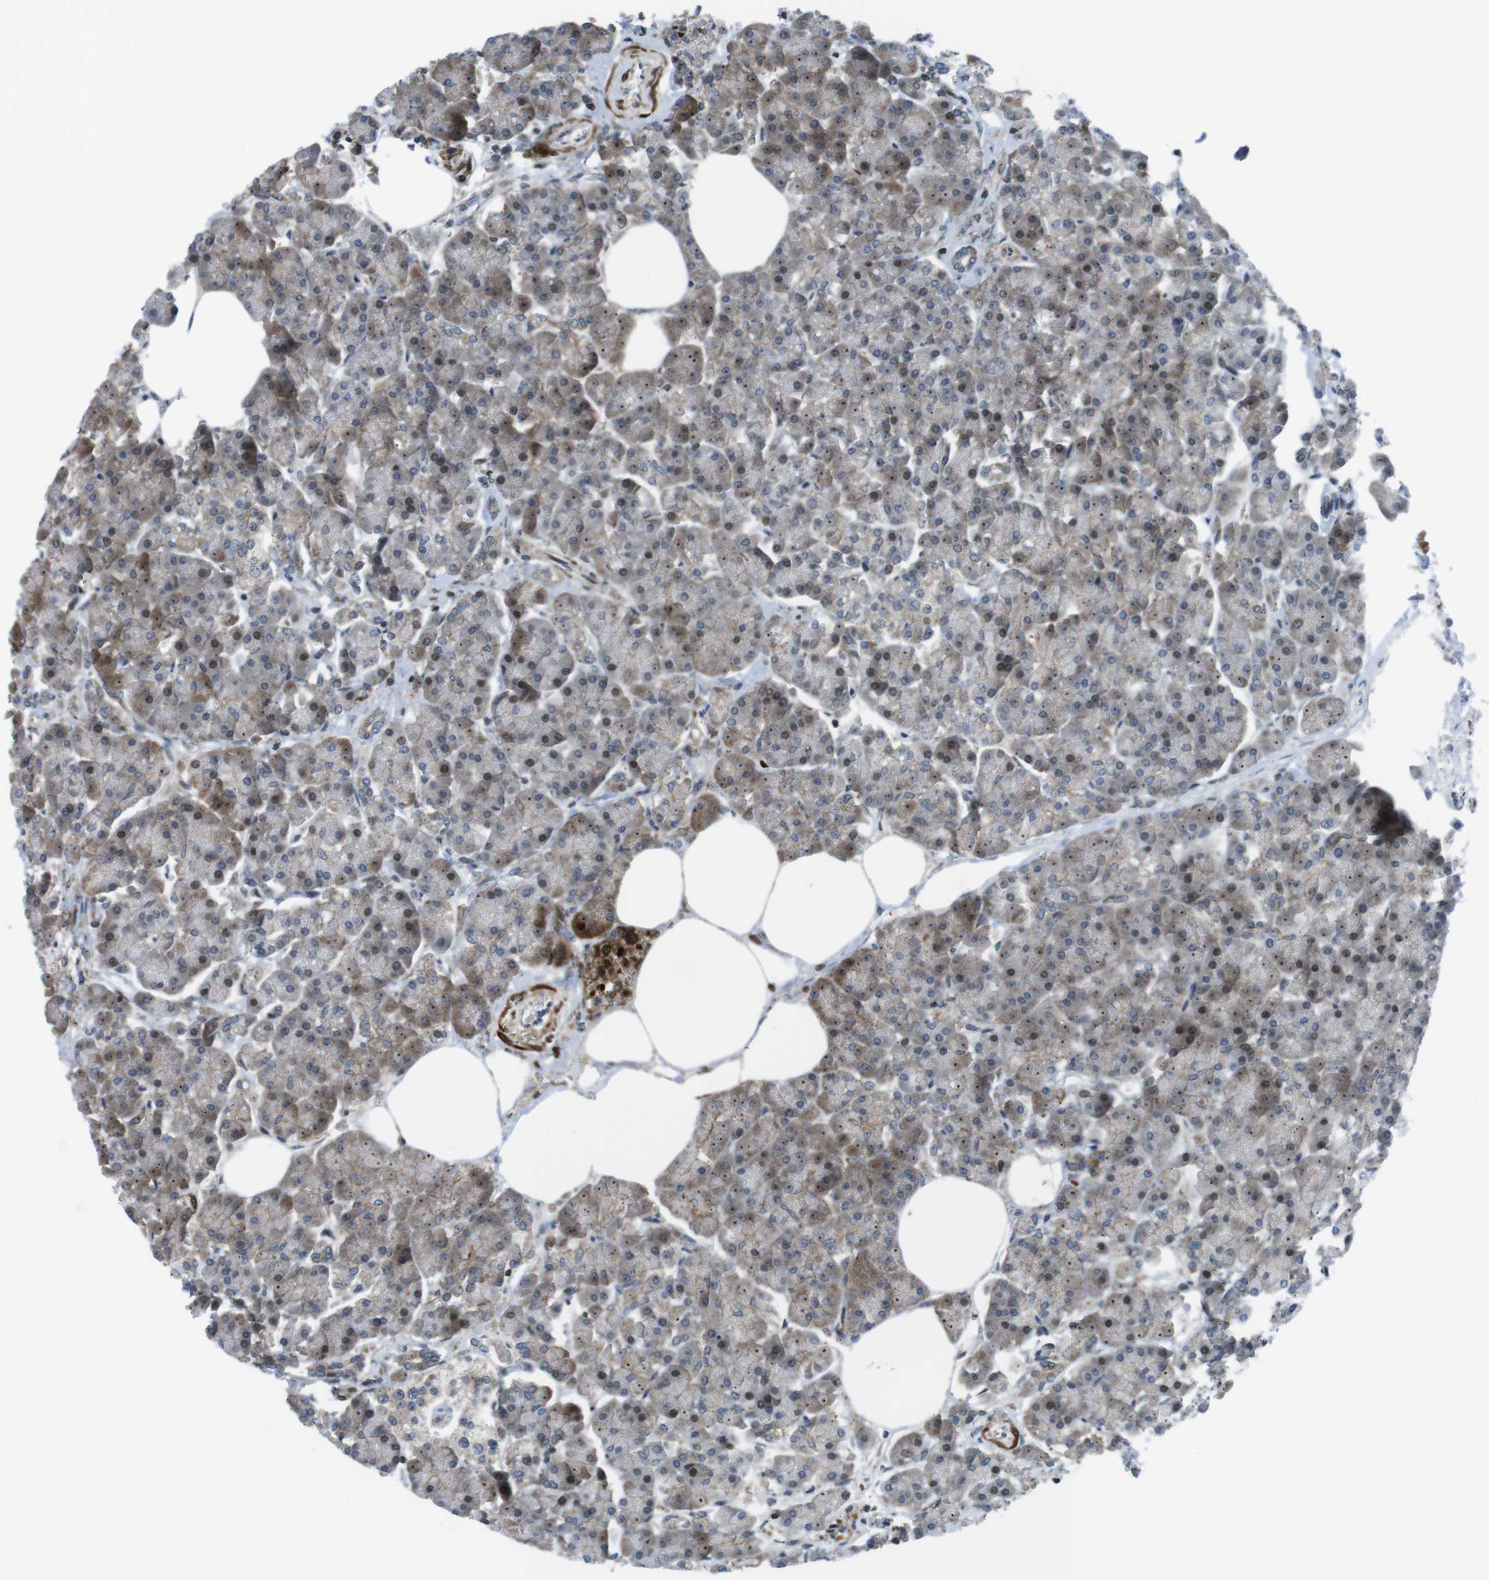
{"staining": {"intensity": "moderate", "quantity": "25%-75%", "location": "cytoplasmic/membranous,nuclear"}, "tissue": "pancreas", "cell_type": "Exocrine glandular cells", "image_type": "normal", "snomed": [{"axis": "morphology", "description": "Normal tissue, NOS"}, {"axis": "topography", "description": "Pancreas"}], "caption": "A photomicrograph showing moderate cytoplasmic/membranous,nuclear staining in about 25%-75% of exocrine glandular cells in normal pancreas, as visualized by brown immunohistochemical staining.", "gene": "CUL7", "patient": {"sex": "female", "age": 70}}